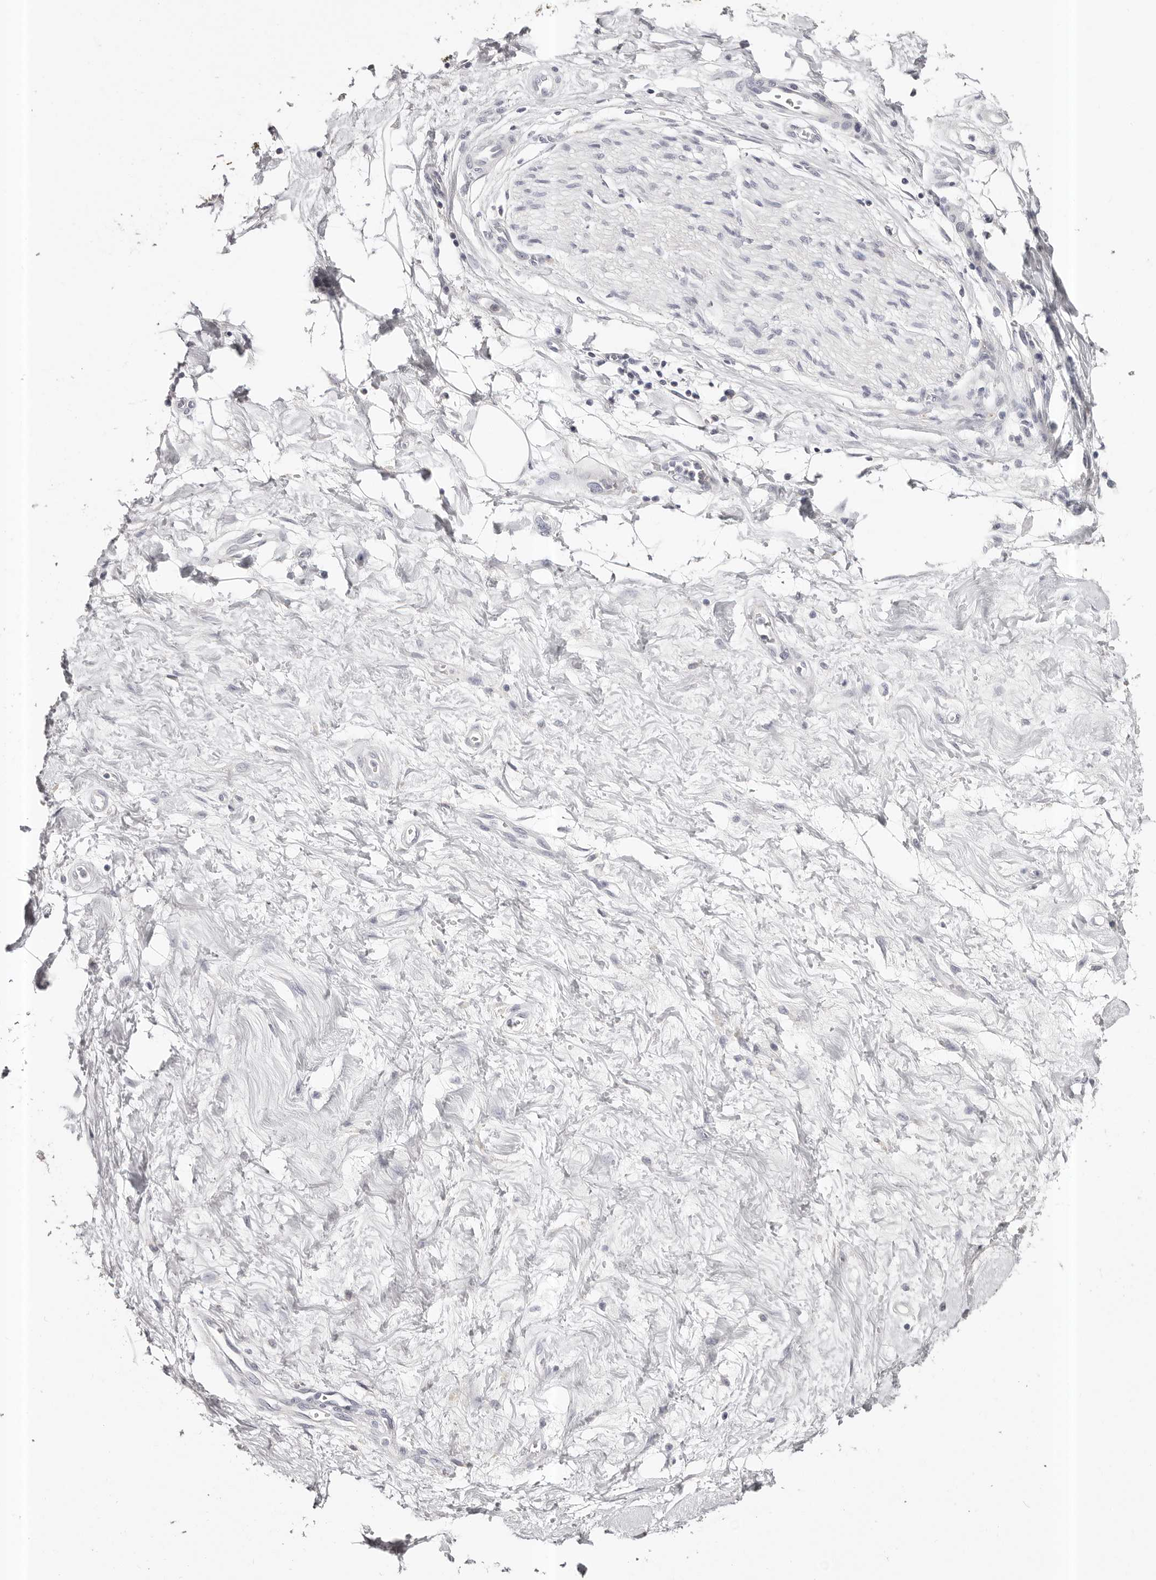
{"staining": {"intensity": "negative", "quantity": "none", "location": "none"}, "tissue": "adipose tissue", "cell_type": "Adipocytes", "image_type": "normal", "snomed": [{"axis": "morphology", "description": "Normal tissue, NOS"}, {"axis": "morphology", "description": "Adenocarcinoma, NOS"}, {"axis": "topography", "description": "Pancreas"}, {"axis": "topography", "description": "Peripheral nerve tissue"}], "caption": "Immunohistochemistry (IHC) of benign adipose tissue shows no expression in adipocytes.", "gene": "ROM1", "patient": {"sex": "male", "age": 59}}